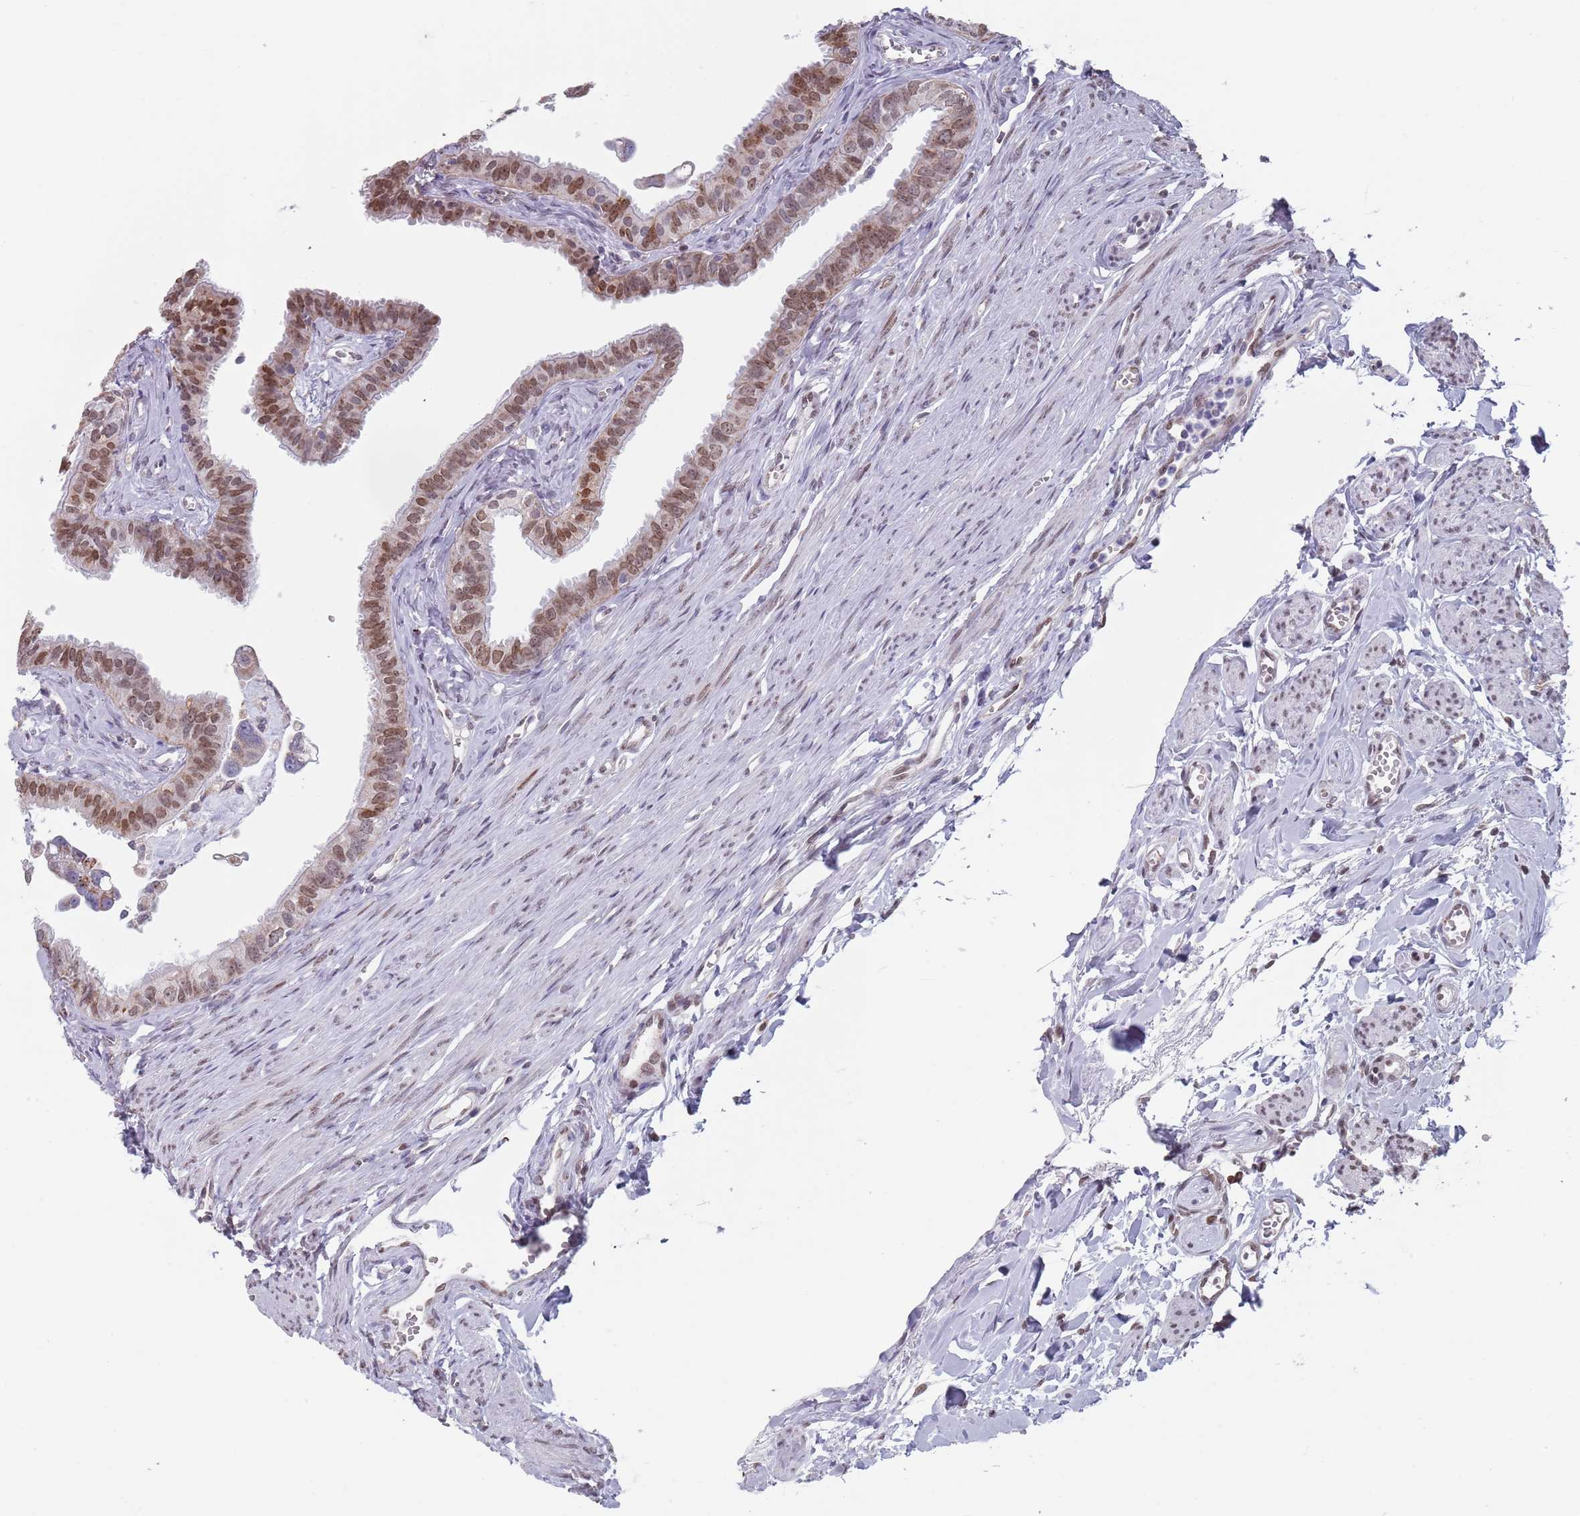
{"staining": {"intensity": "strong", "quantity": ">75%", "location": "nuclear"}, "tissue": "fallopian tube", "cell_type": "Glandular cells", "image_type": "normal", "snomed": [{"axis": "morphology", "description": "Normal tissue, NOS"}, {"axis": "morphology", "description": "Carcinoma, NOS"}, {"axis": "topography", "description": "Fallopian tube"}, {"axis": "topography", "description": "Ovary"}], "caption": "Brown immunohistochemical staining in normal fallopian tube displays strong nuclear positivity in about >75% of glandular cells. The staining was performed using DAB, with brown indicating positive protein expression. Nuclei are stained blue with hematoxylin.", "gene": "MFSD12", "patient": {"sex": "female", "age": 59}}